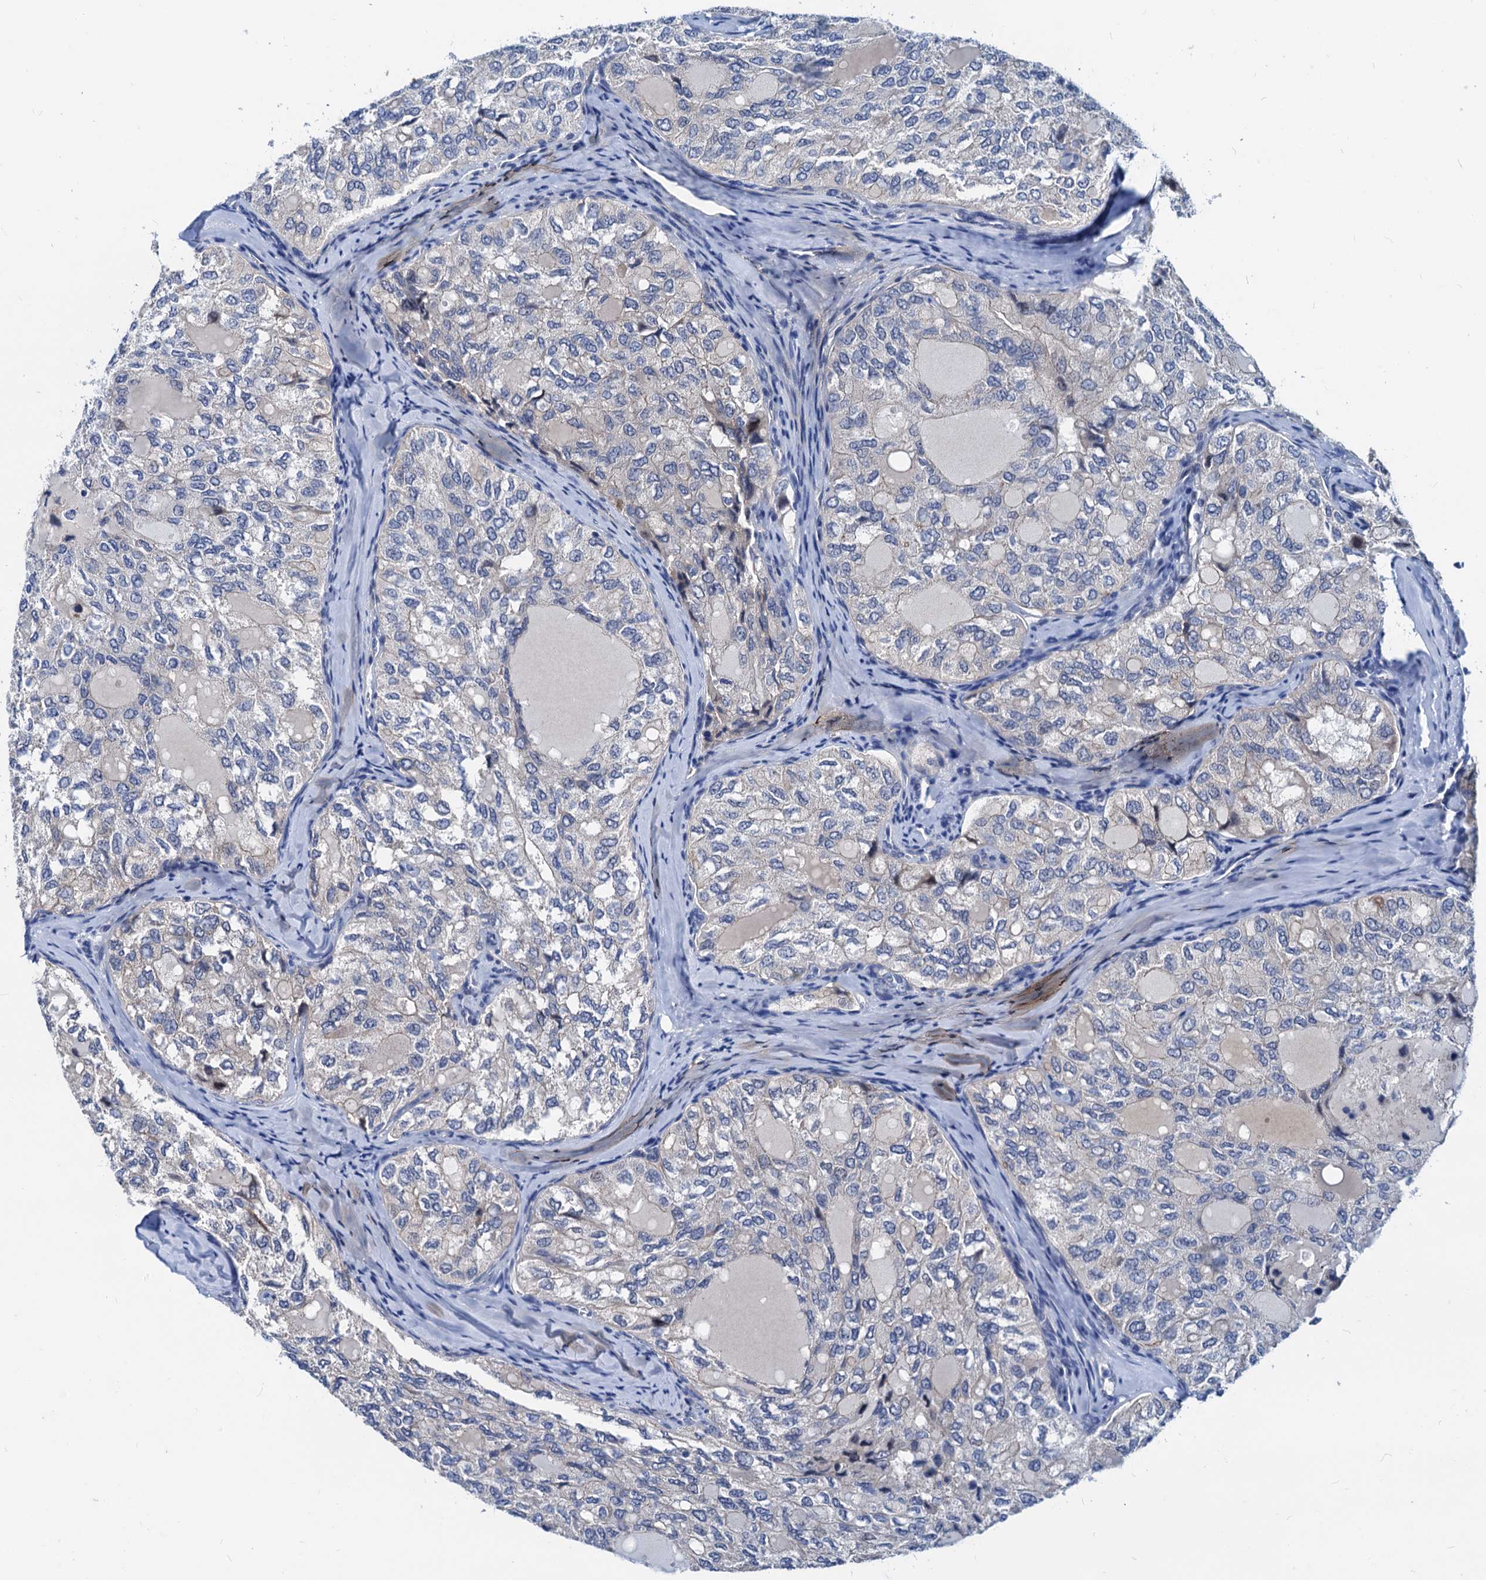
{"staining": {"intensity": "negative", "quantity": "none", "location": "none"}, "tissue": "thyroid cancer", "cell_type": "Tumor cells", "image_type": "cancer", "snomed": [{"axis": "morphology", "description": "Follicular adenoma carcinoma, NOS"}, {"axis": "topography", "description": "Thyroid gland"}], "caption": "The immunohistochemistry (IHC) histopathology image has no significant staining in tumor cells of thyroid cancer (follicular adenoma carcinoma) tissue.", "gene": "HSF2", "patient": {"sex": "male", "age": 75}}